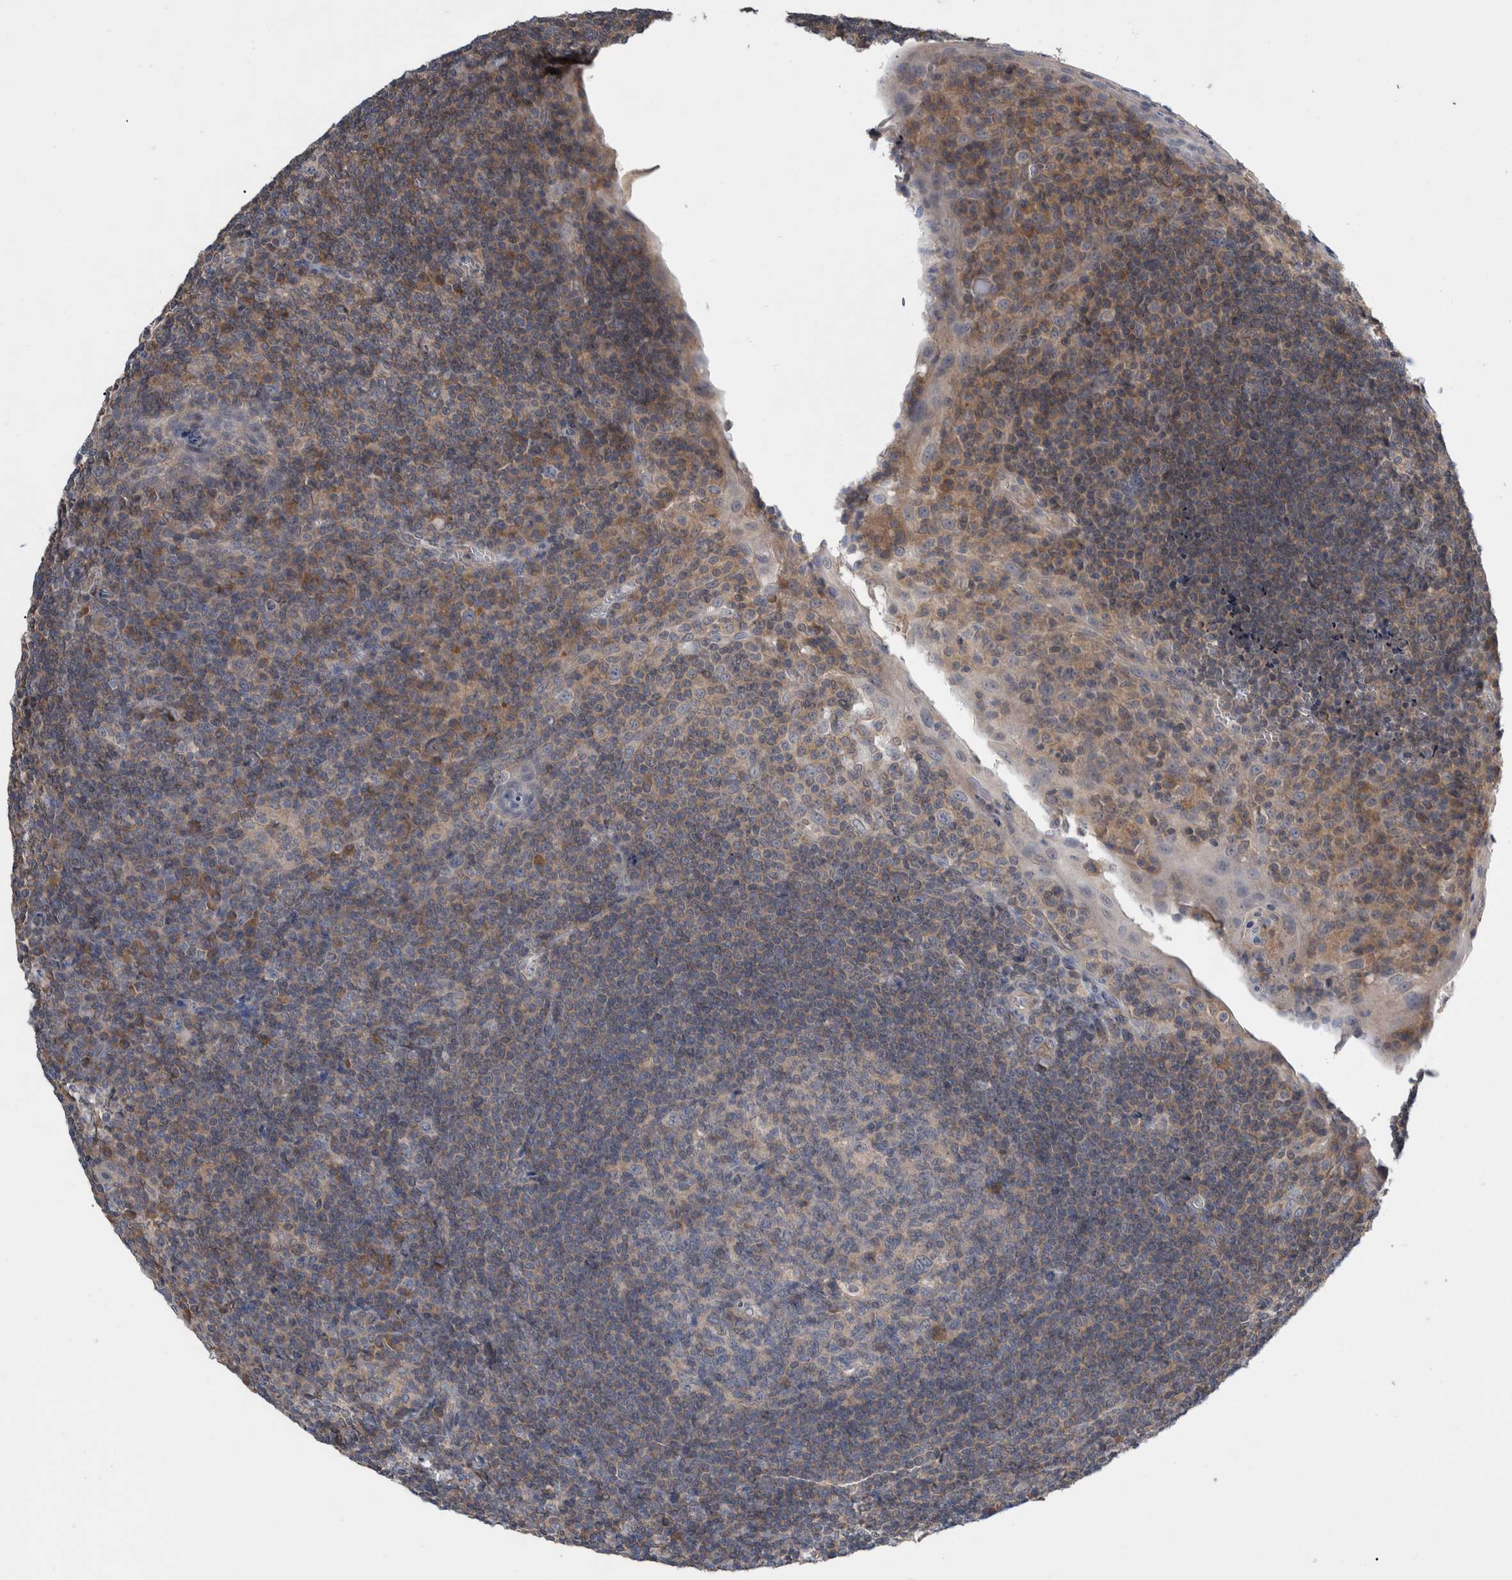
{"staining": {"intensity": "weak", "quantity": "<25%", "location": "cytoplasmic/membranous"}, "tissue": "tonsil", "cell_type": "Germinal center cells", "image_type": "normal", "snomed": [{"axis": "morphology", "description": "Normal tissue, NOS"}, {"axis": "topography", "description": "Tonsil"}], "caption": "Immunohistochemical staining of unremarkable human tonsil displays no significant expression in germinal center cells.", "gene": "PLPBP", "patient": {"sex": "male", "age": 37}}